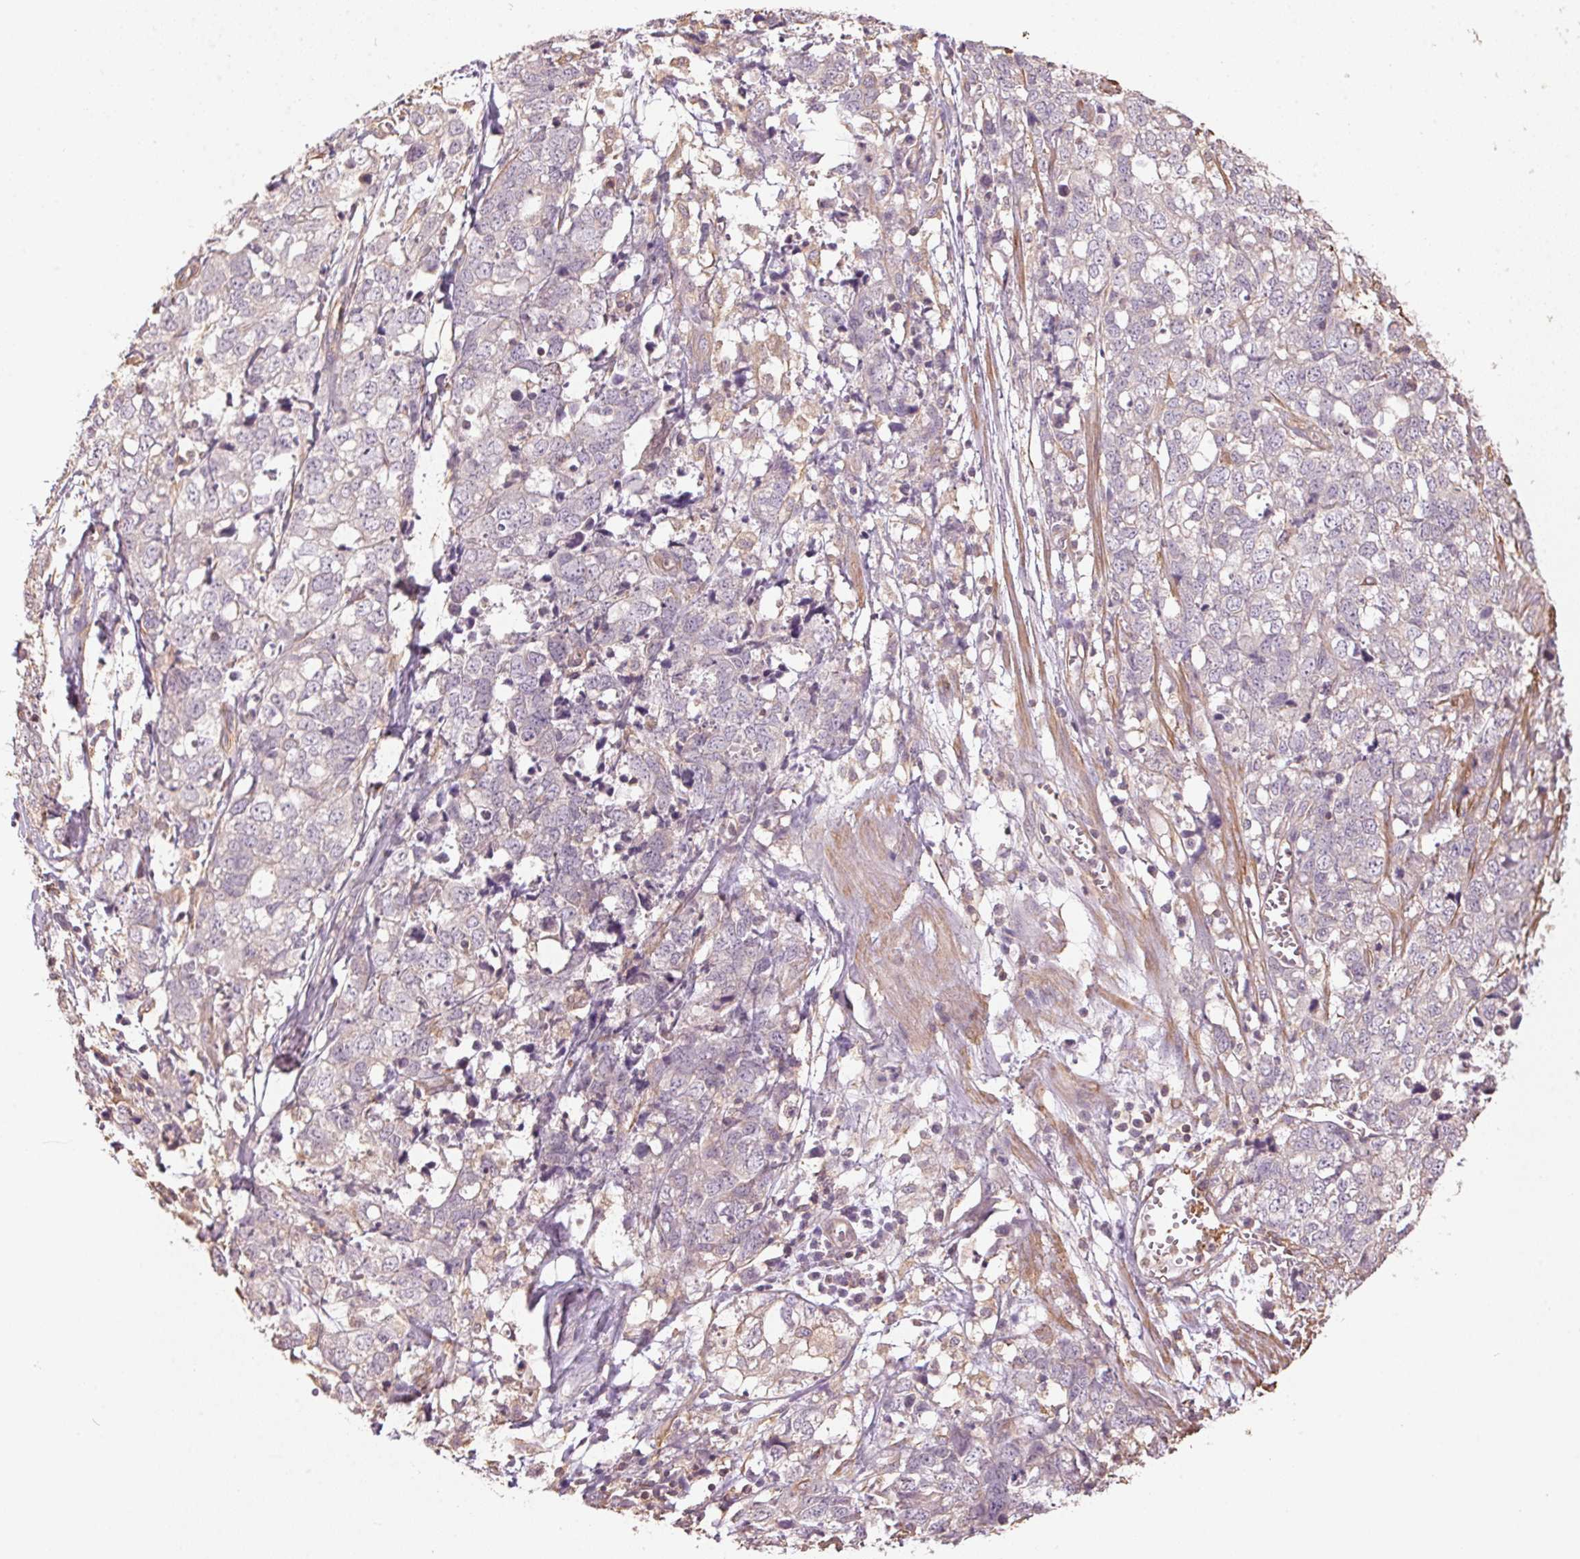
{"staining": {"intensity": "negative", "quantity": "none", "location": "none"}, "tissue": "stomach cancer", "cell_type": "Tumor cells", "image_type": "cancer", "snomed": [{"axis": "morphology", "description": "Adenocarcinoma, NOS"}, {"axis": "topography", "description": "Stomach, upper"}], "caption": "Stomach cancer (adenocarcinoma) was stained to show a protein in brown. There is no significant positivity in tumor cells.", "gene": "QDPR", "patient": {"sex": "male", "age": 81}}